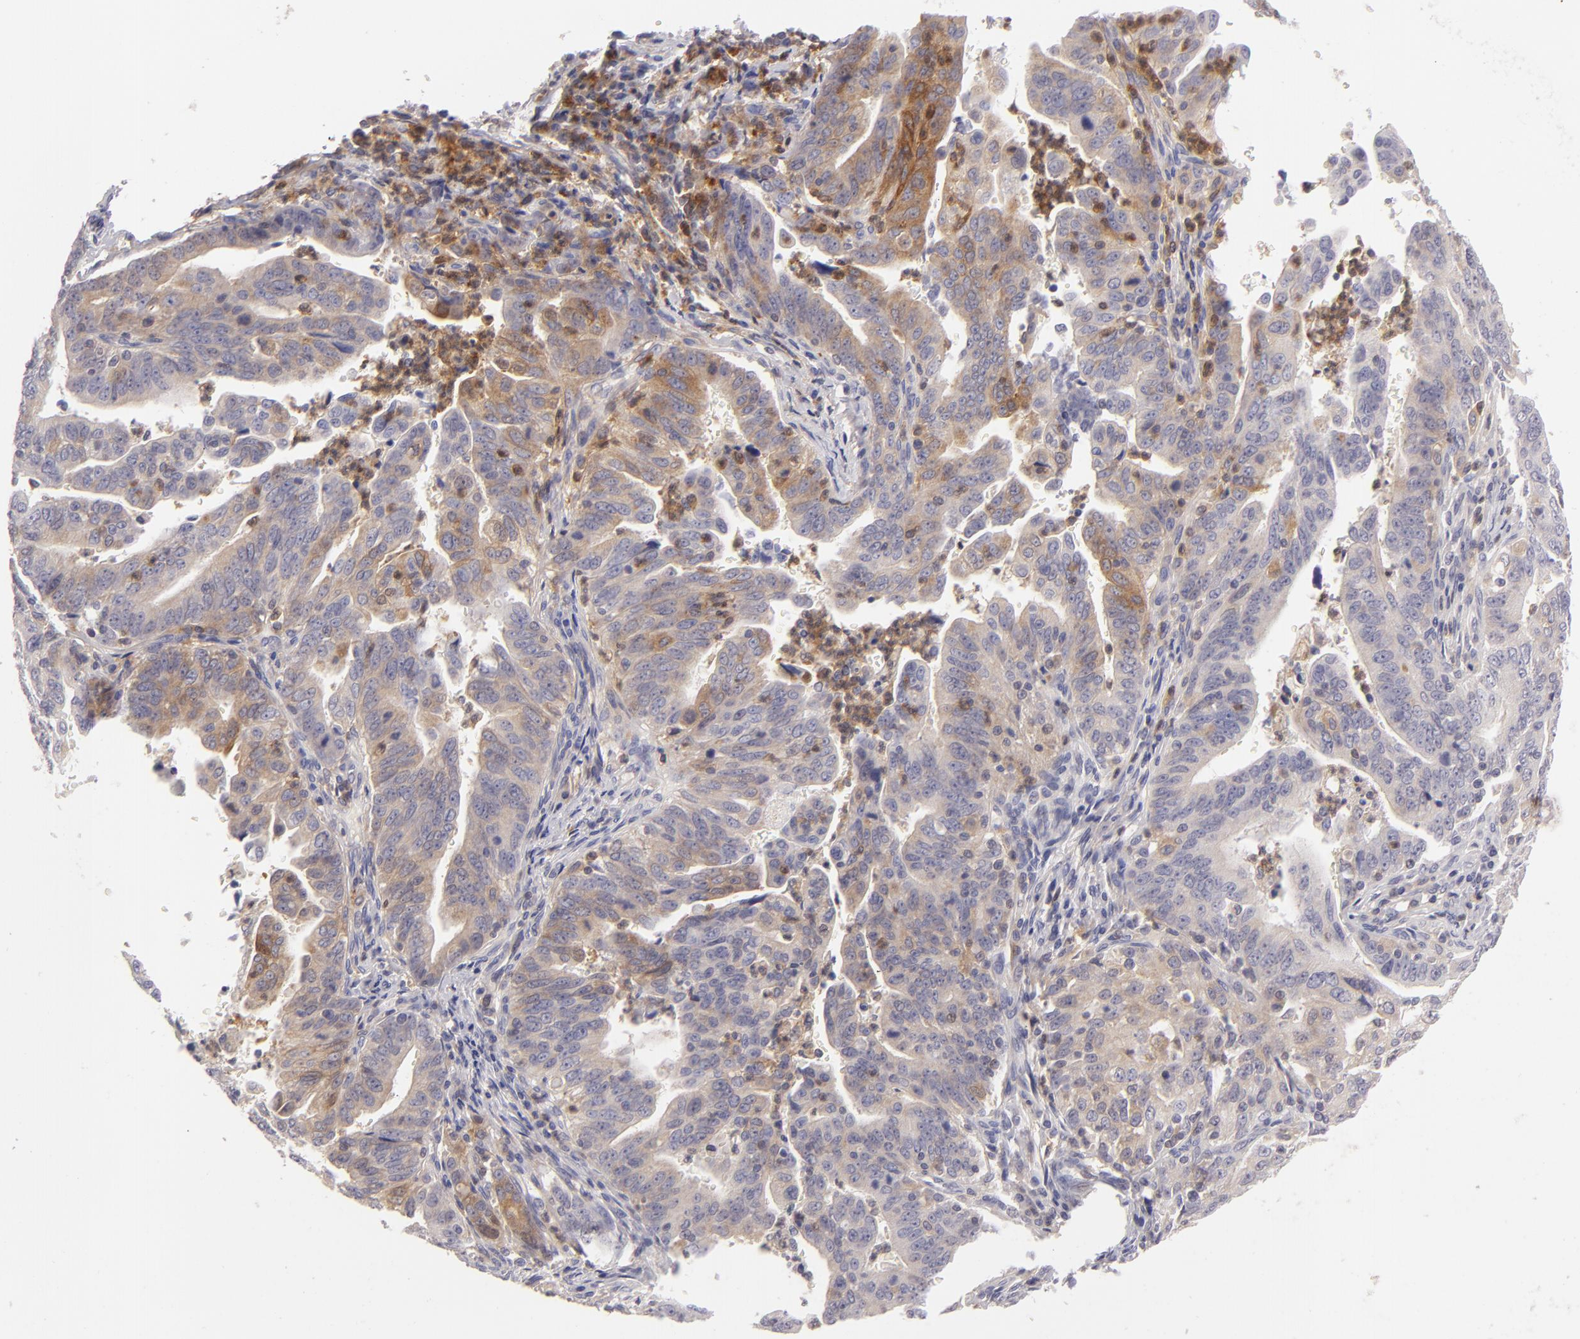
{"staining": {"intensity": "moderate", "quantity": "25%-75%", "location": "cytoplasmic/membranous"}, "tissue": "stomach cancer", "cell_type": "Tumor cells", "image_type": "cancer", "snomed": [{"axis": "morphology", "description": "Adenocarcinoma, NOS"}, {"axis": "topography", "description": "Stomach, upper"}], "caption": "A brown stain shows moderate cytoplasmic/membranous staining of a protein in stomach cancer (adenocarcinoma) tumor cells.", "gene": "MMP10", "patient": {"sex": "female", "age": 50}}